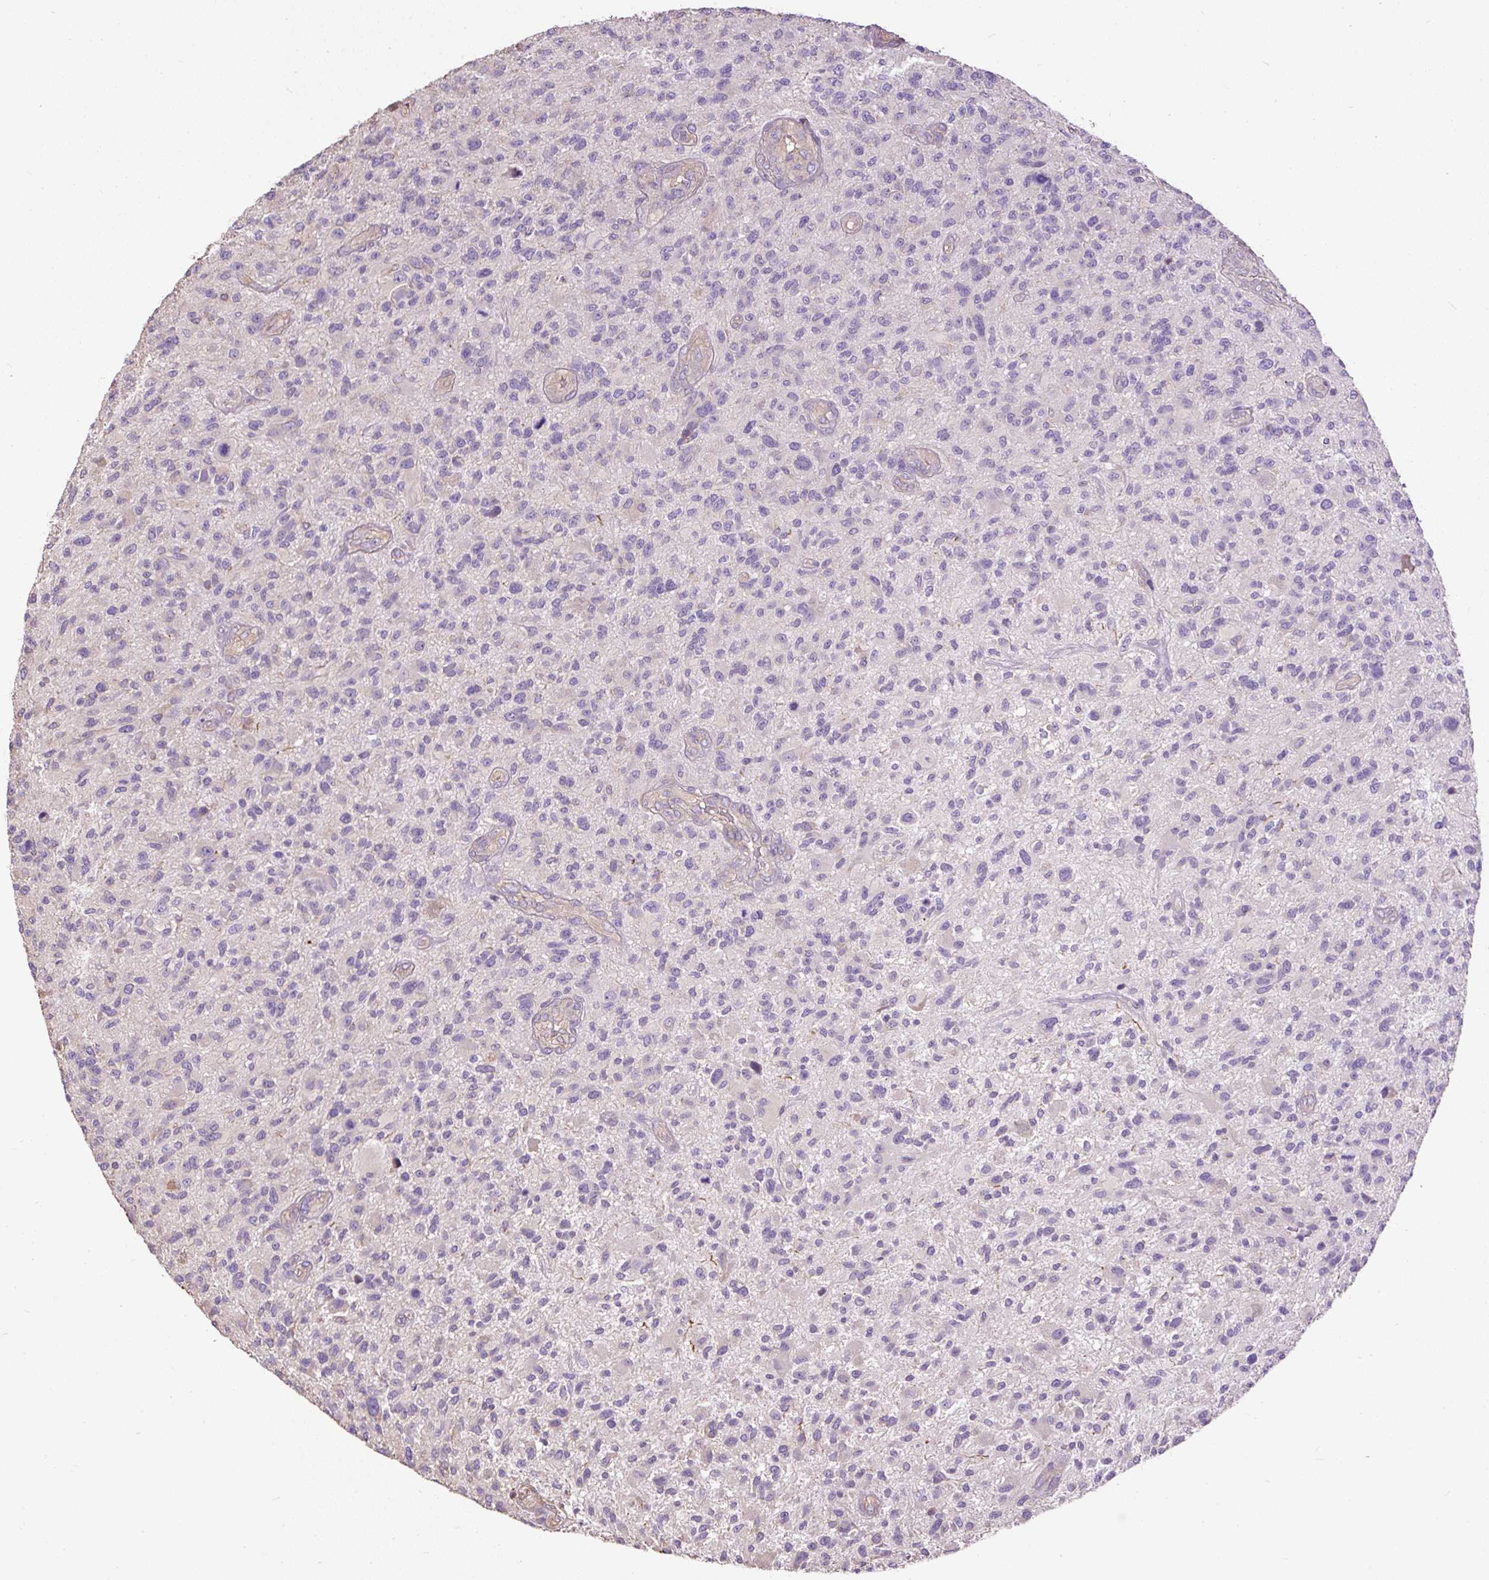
{"staining": {"intensity": "negative", "quantity": "none", "location": "none"}, "tissue": "glioma", "cell_type": "Tumor cells", "image_type": "cancer", "snomed": [{"axis": "morphology", "description": "Glioma, malignant, High grade"}, {"axis": "topography", "description": "Brain"}], "caption": "Immunohistochemistry photomicrograph of human high-grade glioma (malignant) stained for a protein (brown), which exhibits no positivity in tumor cells.", "gene": "PDIA2", "patient": {"sex": "male", "age": 47}}